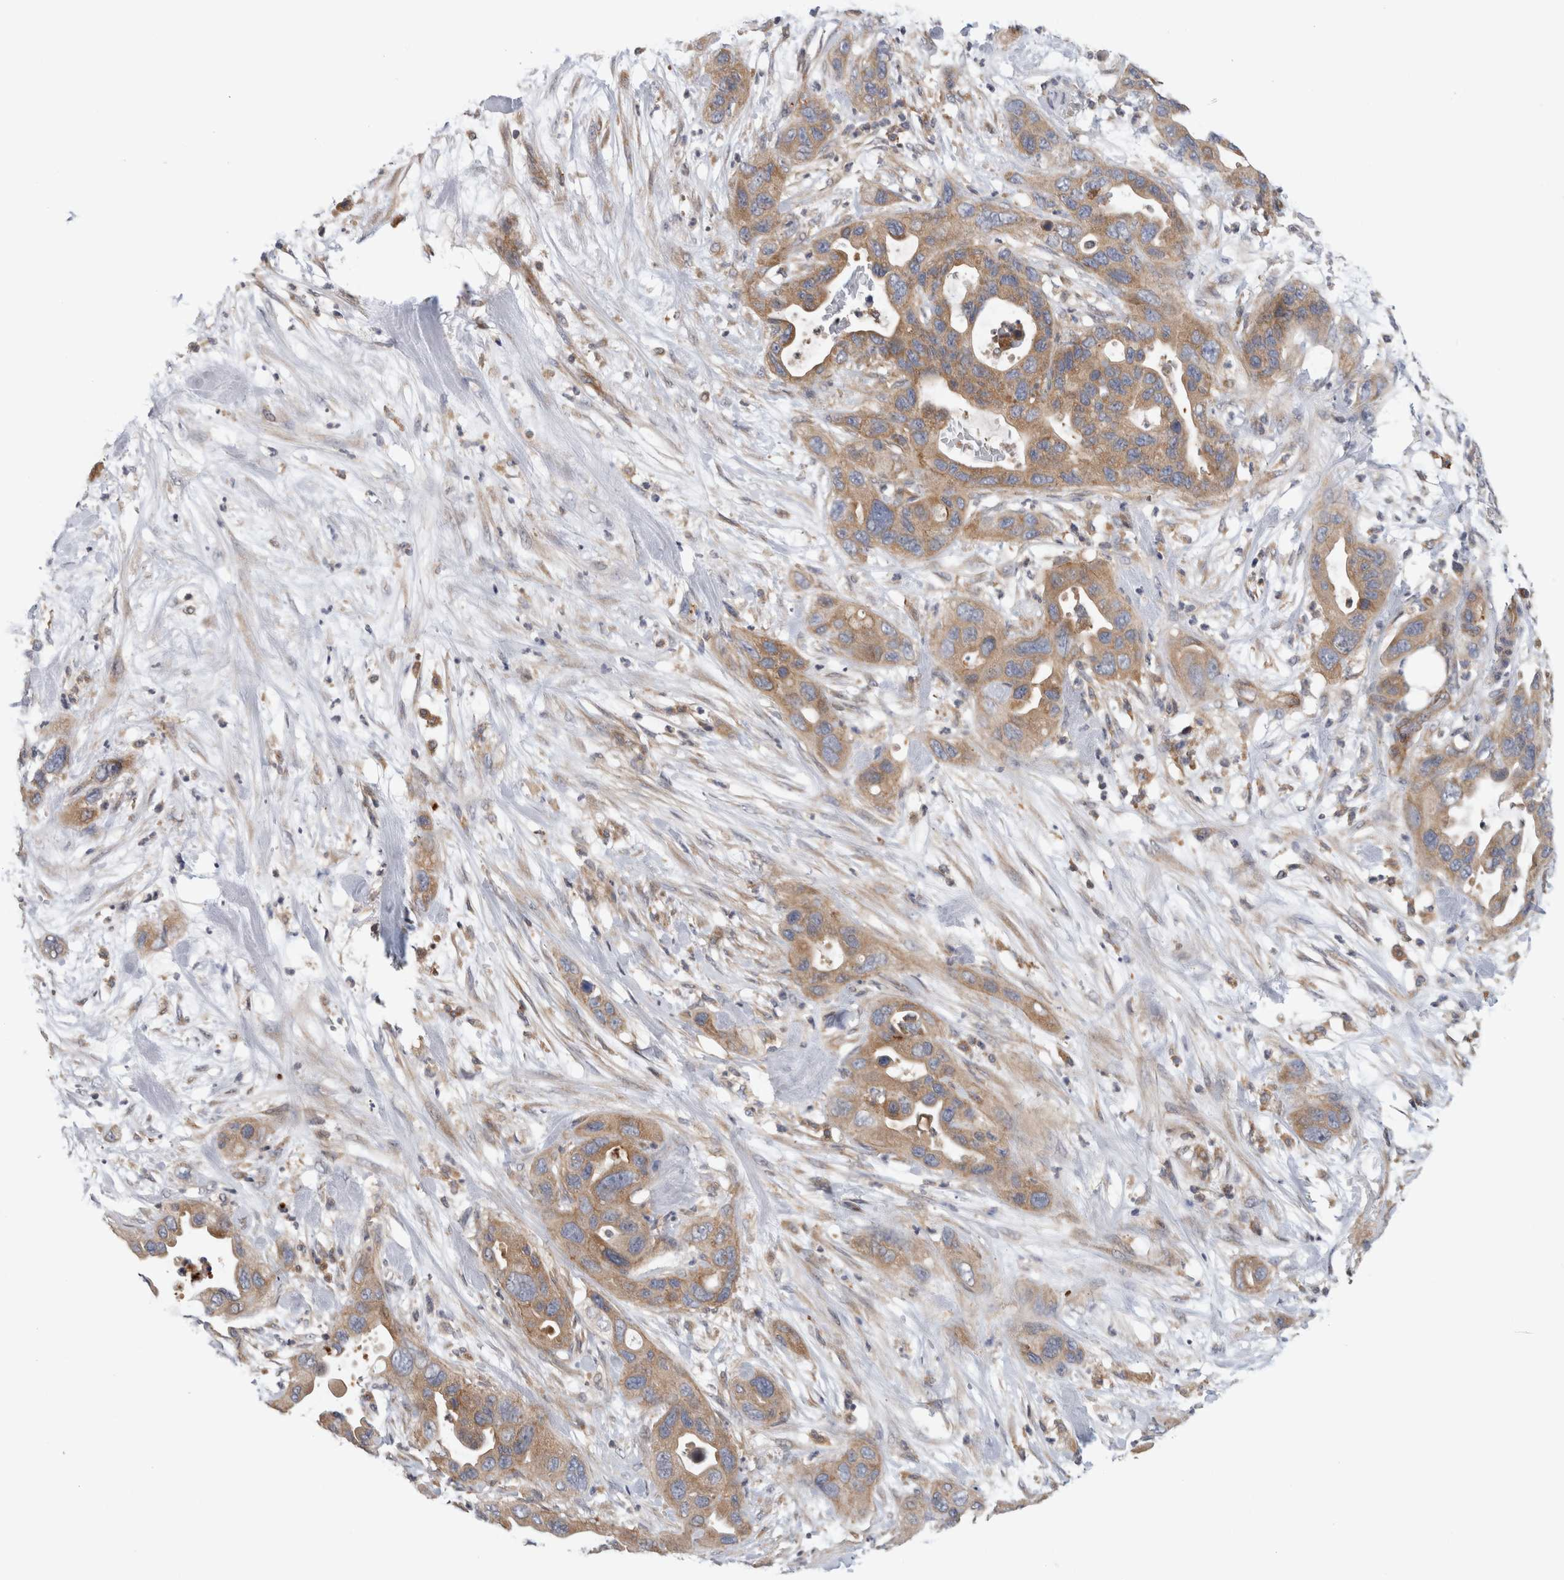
{"staining": {"intensity": "moderate", "quantity": ">75%", "location": "cytoplasmic/membranous"}, "tissue": "pancreatic cancer", "cell_type": "Tumor cells", "image_type": "cancer", "snomed": [{"axis": "morphology", "description": "Adenocarcinoma, NOS"}, {"axis": "topography", "description": "Pancreas"}], "caption": "Adenocarcinoma (pancreatic) stained with a protein marker reveals moderate staining in tumor cells.", "gene": "GRIK2", "patient": {"sex": "female", "age": 71}}